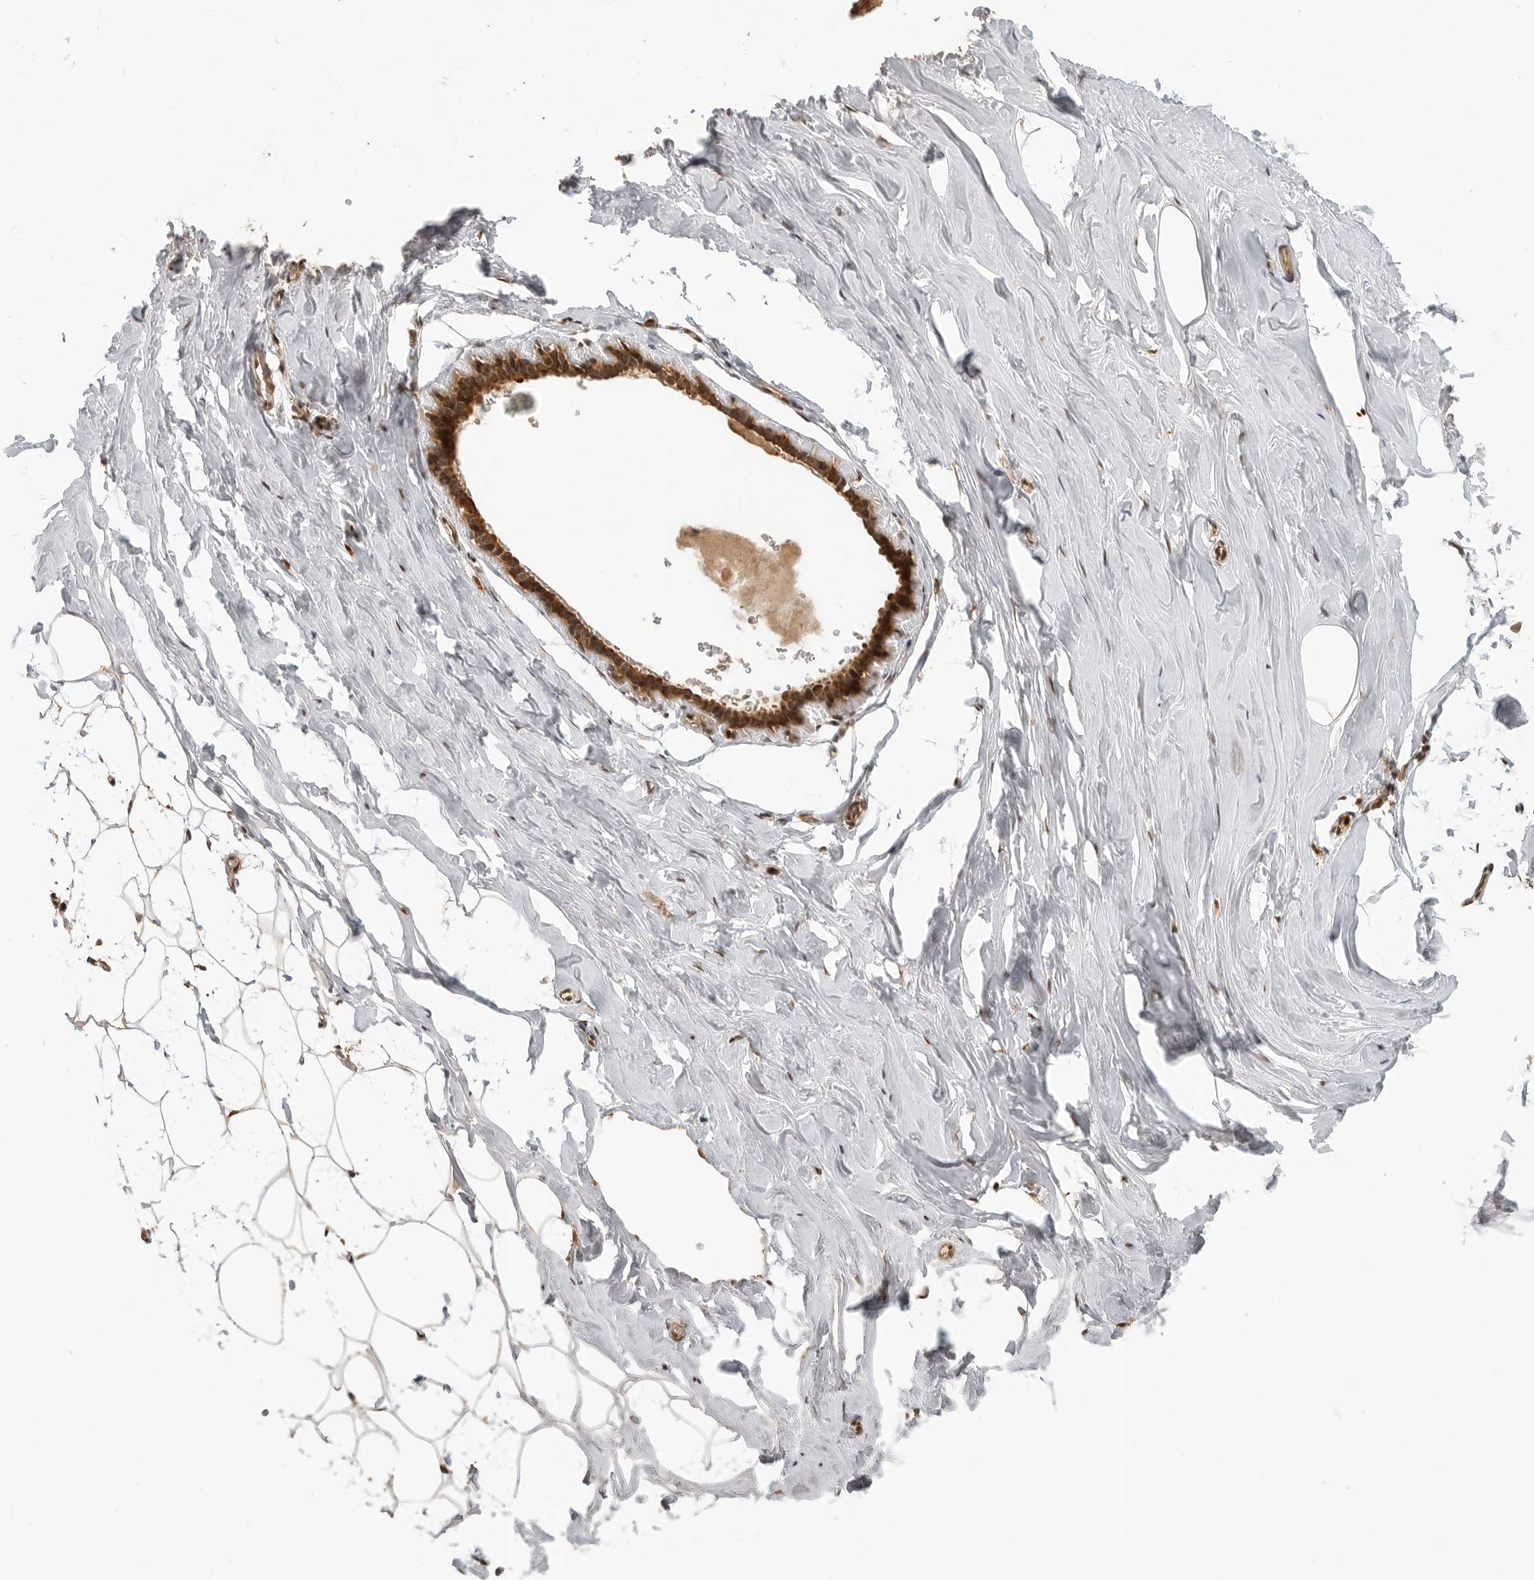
{"staining": {"intensity": "moderate", "quantity": ">75%", "location": "cytoplasmic/membranous,nuclear"}, "tissue": "adipose tissue", "cell_type": "Adipocytes", "image_type": "normal", "snomed": [{"axis": "morphology", "description": "Normal tissue, NOS"}, {"axis": "morphology", "description": "Fibrosis, NOS"}, {"axis": "topography", "description": "Breast"}, {"axis": "topography", "description": "Adipose tissue"}], "caption": "Unremarkable adipose tissue shows moderate cytoplasmic/membranous,nuclear positivity in approximately >75% of adipocytes, visualized by immunohistochemistry. The staining is performed using DAB brown chromogen to label protein expression. The nuclei are counter-stained blue using hematoxylin.", "gene": "BMP2K", "patient": {"sex": "female", "age": 39}}